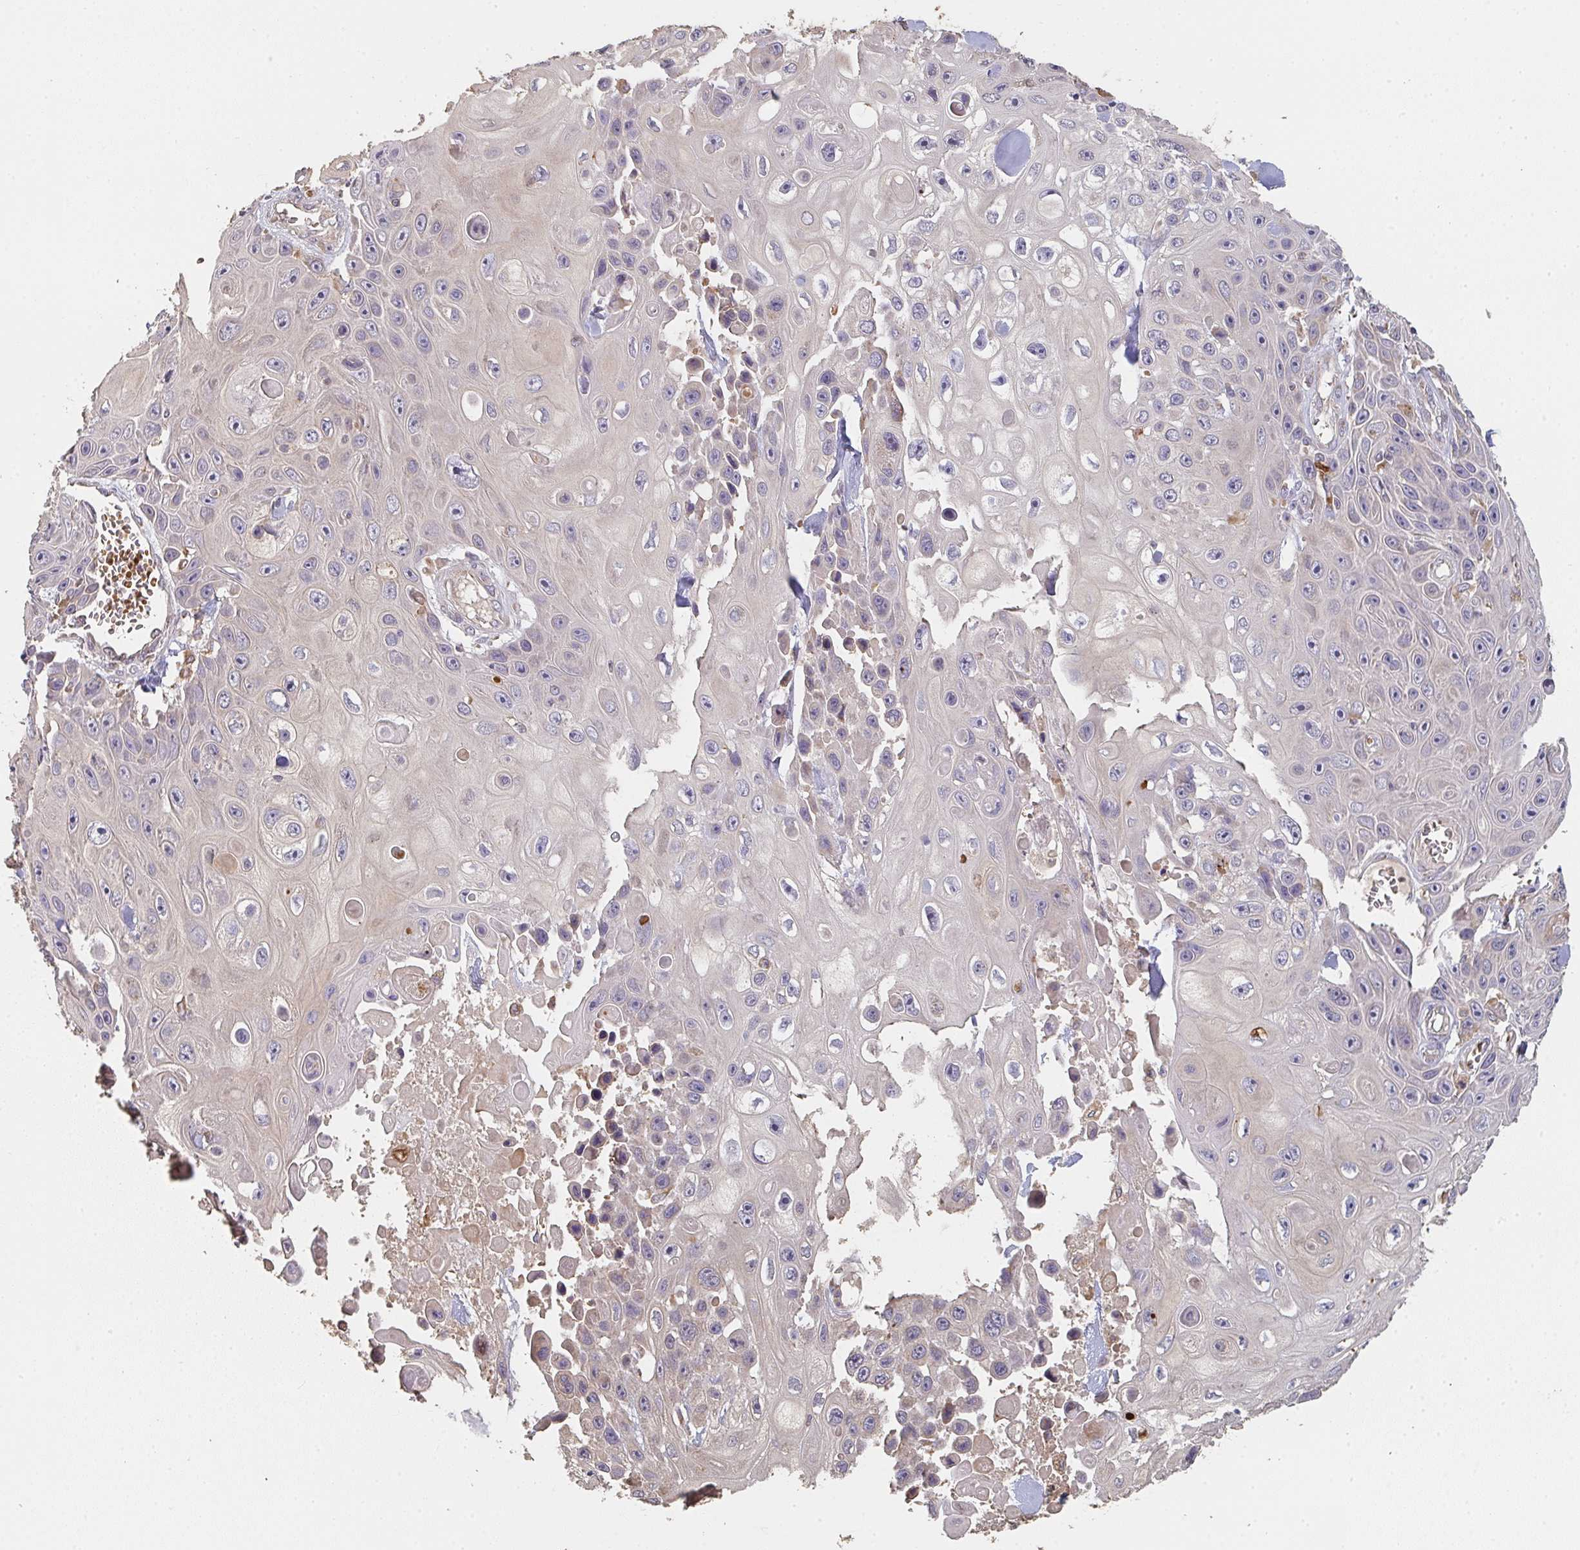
{"staining": {"intensity": "negative", "quantity": "none", "location": "none"}, "tissue": "skin cancer", "cell_type": "Tumor cells", "image_type": "cancer", "snomed": [{"axis": "morphology", "description": "Squamous cell carcinoma, NOS"}, {"axis": "topography", "description": "Skin"}], "caption": "The image shows no staining of tumor cells in skin squamous cell carcinoma.", "gene": "POLG", "patient": {"sex": "male", "age": 82}}